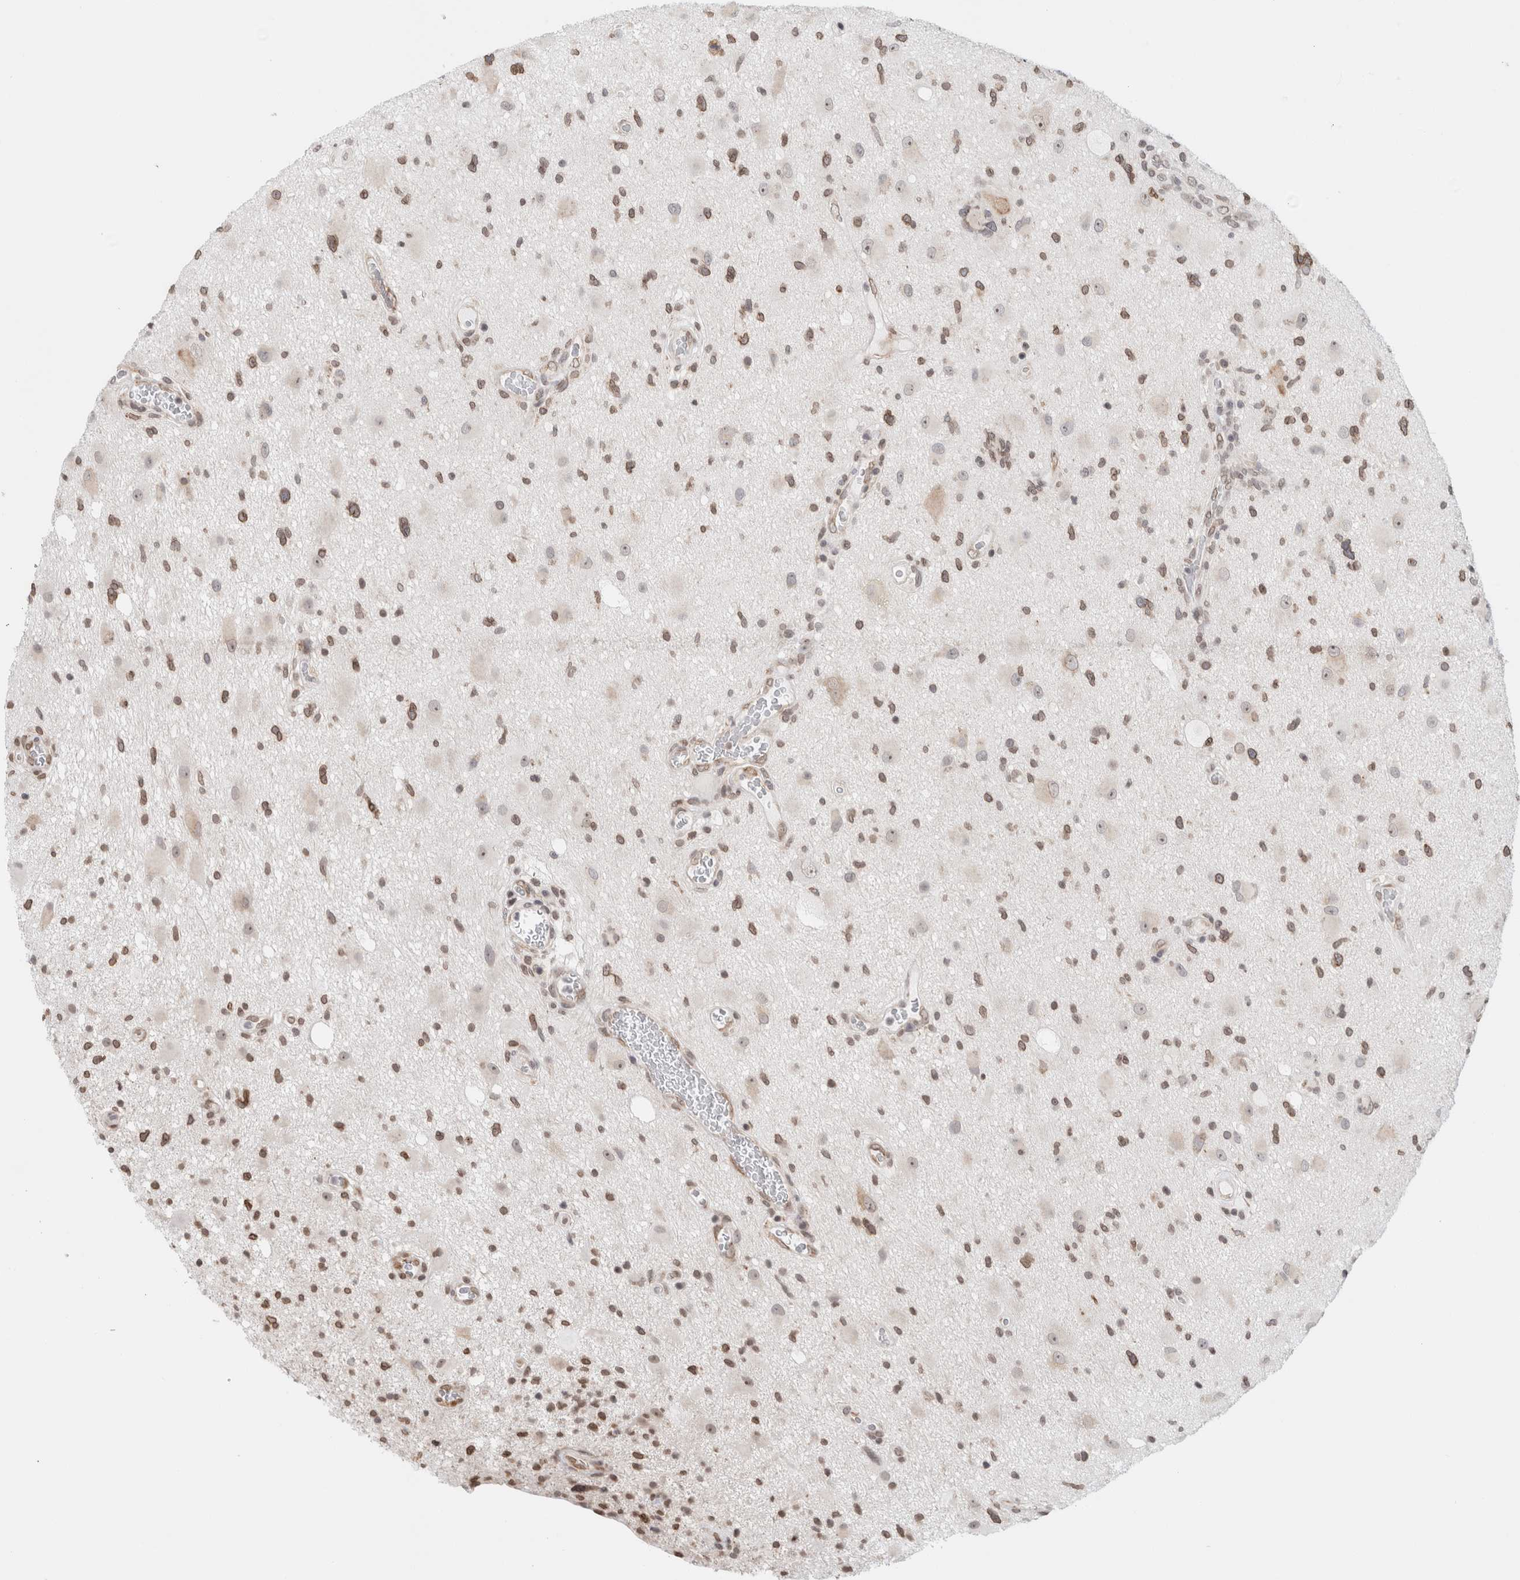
{"staining": {"intensity": "moderate", "quantity": ">75%", "location": "nuclear"}, "tissue": "glioma", "cell_type": "Tumor cells", "image_type": "cancer", "snomed": [{"axis": "morphology", "description": "Glioma, malignant, High grade"}, {"axis": "topography", "description": "Brain"}], "caption": "IHC photomicrograph of human high-grade glioma (malignant) stained for a protein (brown), which exhibits medium levels of moderate nuclear expression in approximately >75% of tumor cells.", "gene": "RBMX2", "patient": {"sex": "male", "age": 33}}